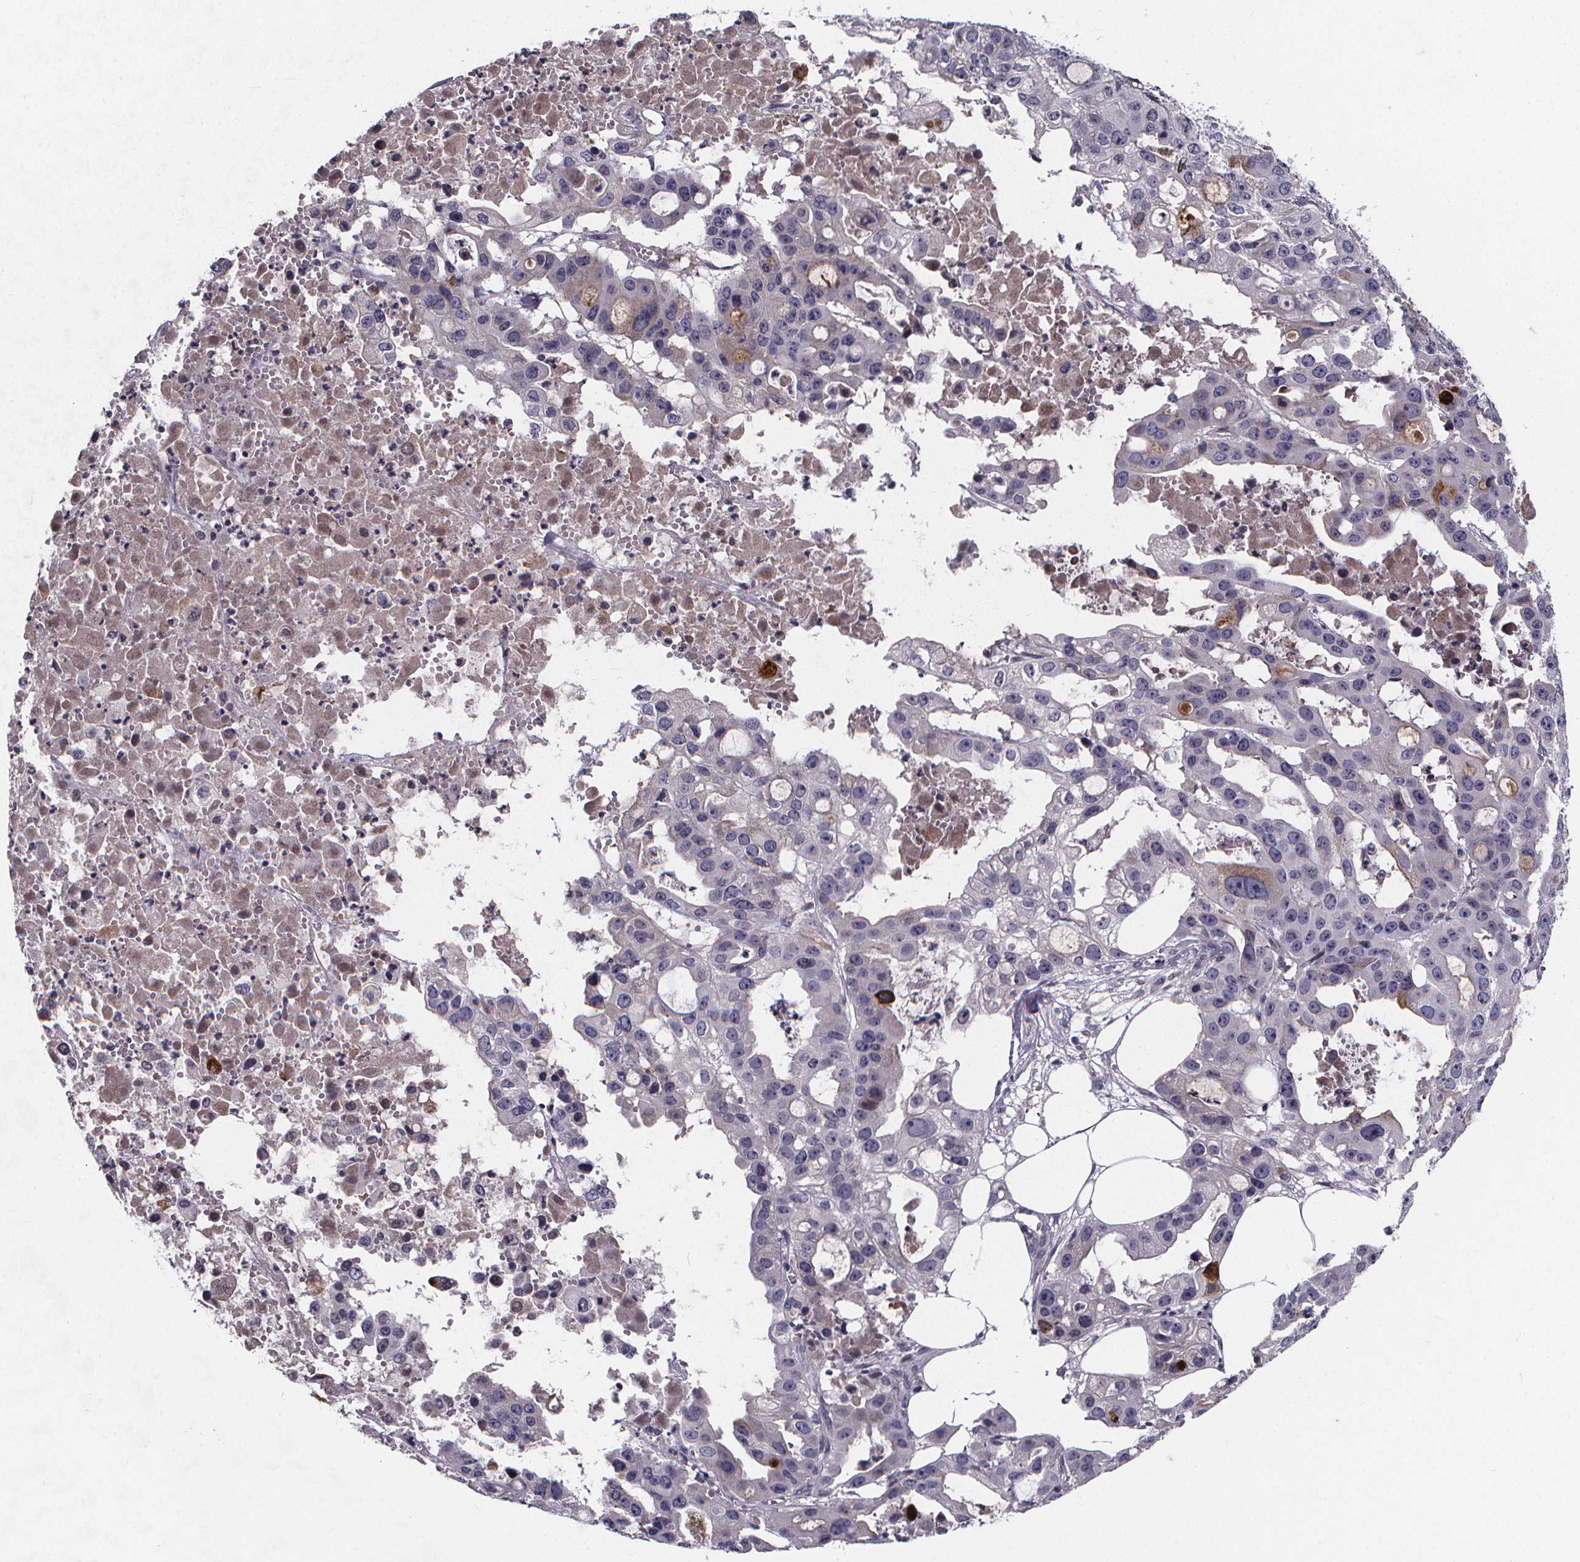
{"staining": {"intensity": "moderate", "quantity": "<25%", "location": "cytoplasmic/membranous"}, "tissue": "ovarian cancer", "cell_type": "Tumor cells", "image_type": "cancer", "snomed": [{"axis": "morphology", "description": "Cystadenocarcinoma, serous, NOS"}, {"axis": "topography", "description": "Ovary"}], "caption": "IHC histopathology image of ovarian serous cystadenocarcinoma stained for a protein (brown), which reveals low levels of moderate cytoplasmic/membranous positivity in about <25% of tumor cells.", "gene": "AGT", "patient": {"sex": "female", "age": 56}}